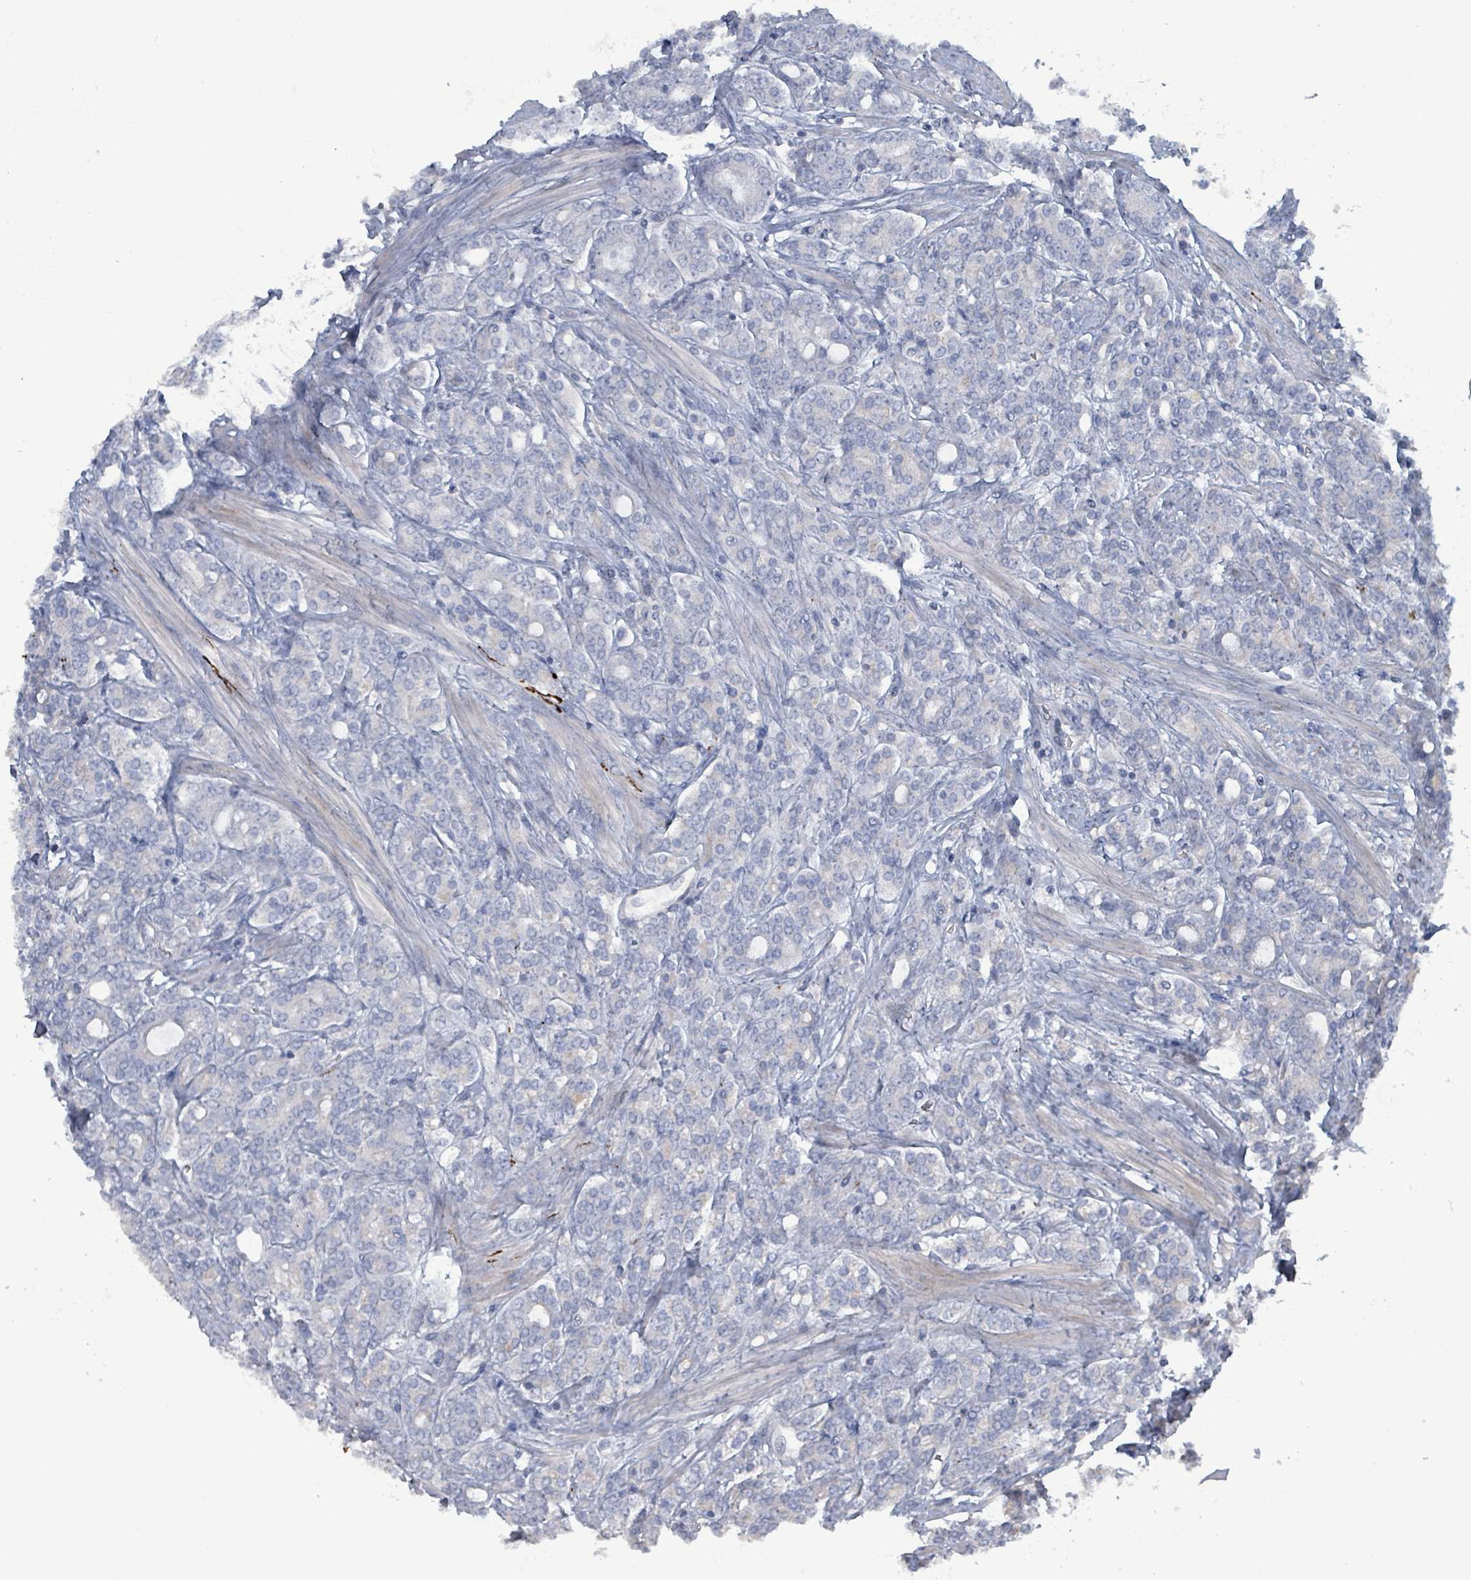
{"staining": {"intensity": "negative", "quantity": "none", "location": "none"}, "tissue": "prostate cancer", "cell_type": "Tumor cells", "image_type": "cancer", "snomed": [{"axis": "morphology", "description": "Adenocarcinoma, High grade"}, {"axis": "topography", "description": "Prostate"}], "caption": "High power microscopy image of an IHC photomicrograph of prostate cancer, revealing no significant staining in tumor cells.", "gene": "TAAR5", "patient": {"sex": "male", "age": 62}}